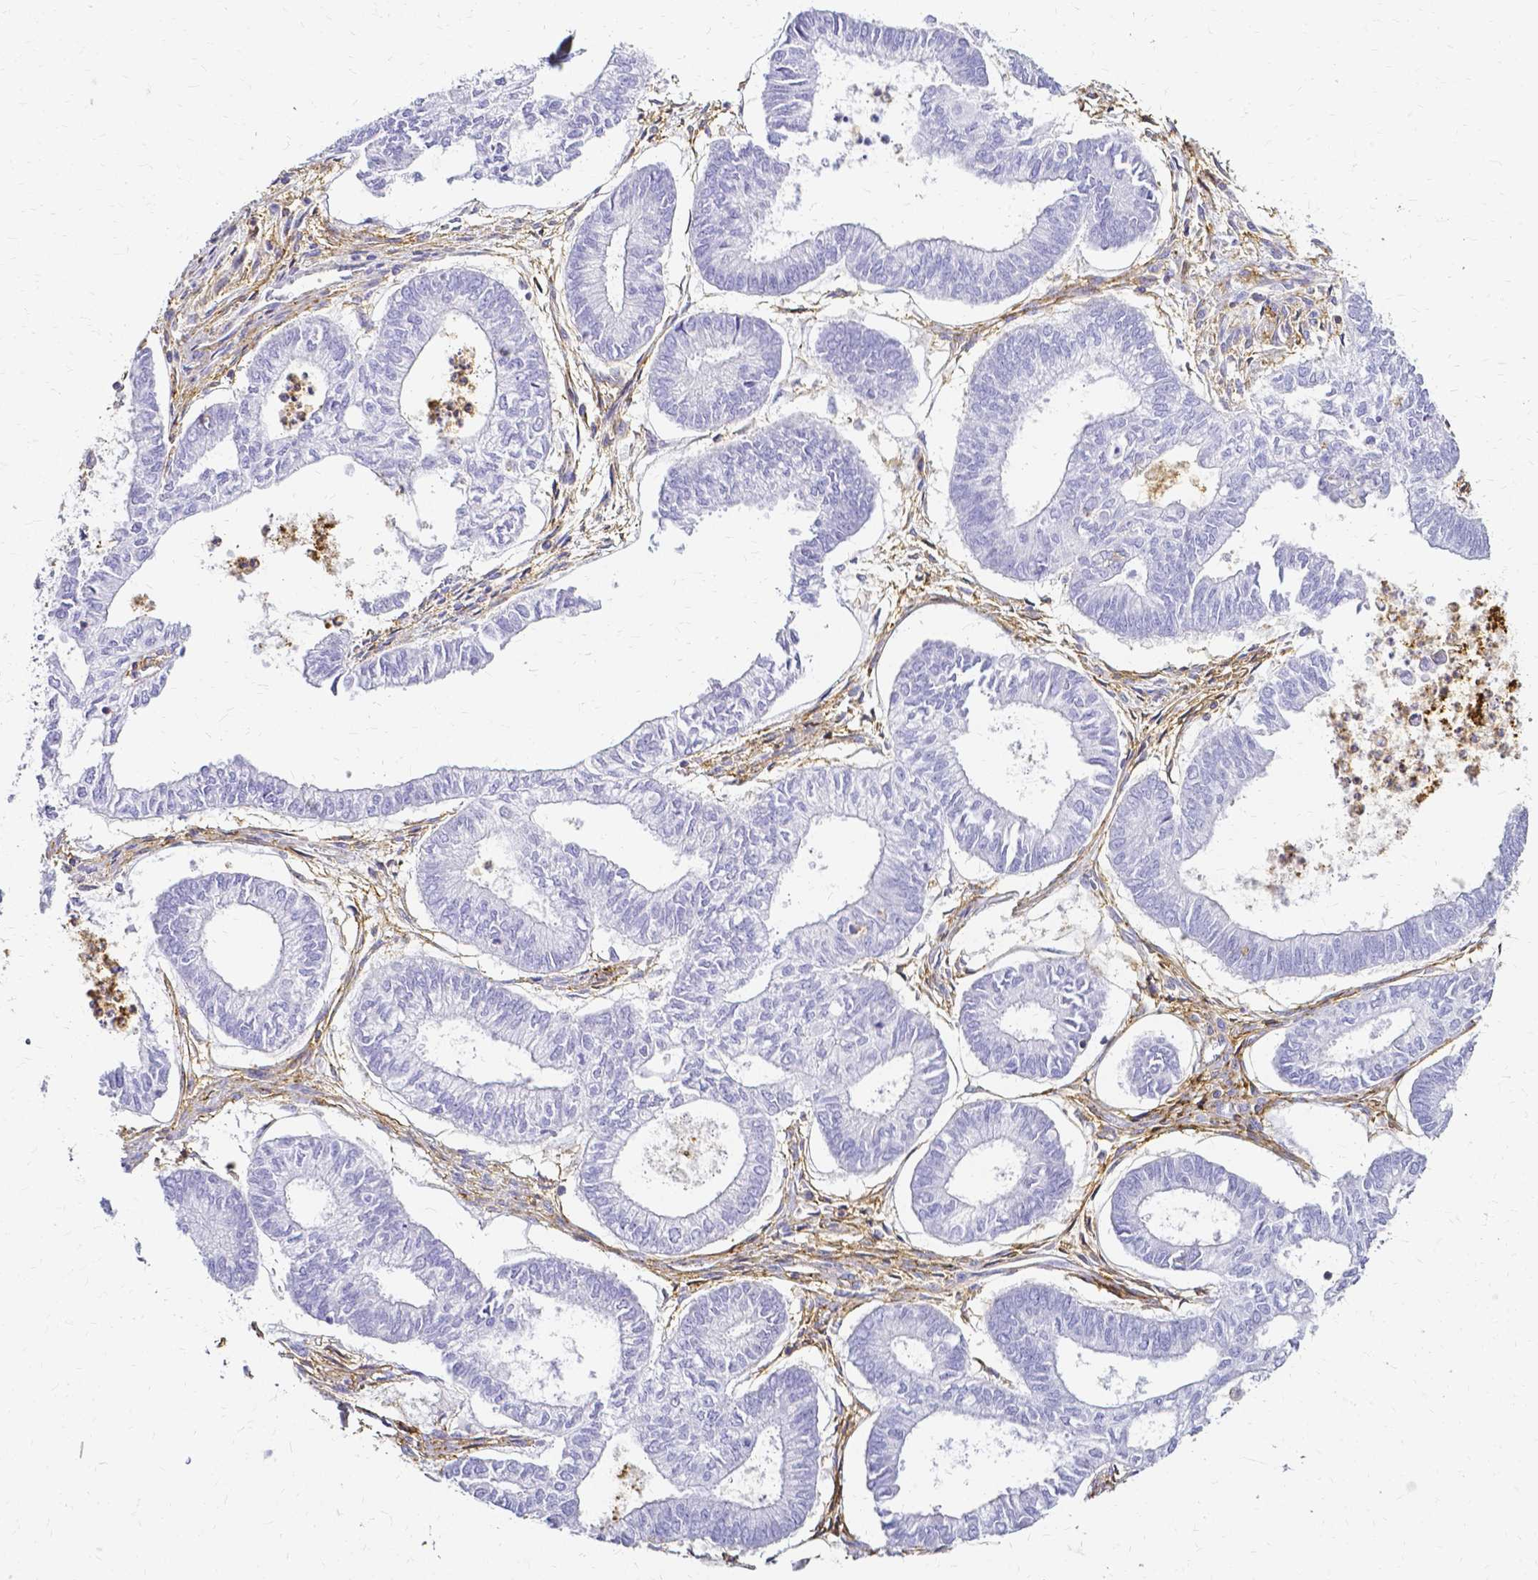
{"staining": {"intensity": "negative", "quantity": "none", "location": "none"}, "tissue": "ovarian cancer", "cell_type": "Tumor cells", "image_type": "cancer", "snomed": [{"axis": "morphology", "description": "Carcinoma, endometroid"}, {"axis": "topography", "description": "Ovary"}], "caption": "Human ovarian cancer (endometroid carcinoma) stained for a protein using immunohistochemistry (IHC) demonstrates no expression in tumor cells.", "gene": "HSPA12A", "patient": {"sex": "female", "age": 64}}